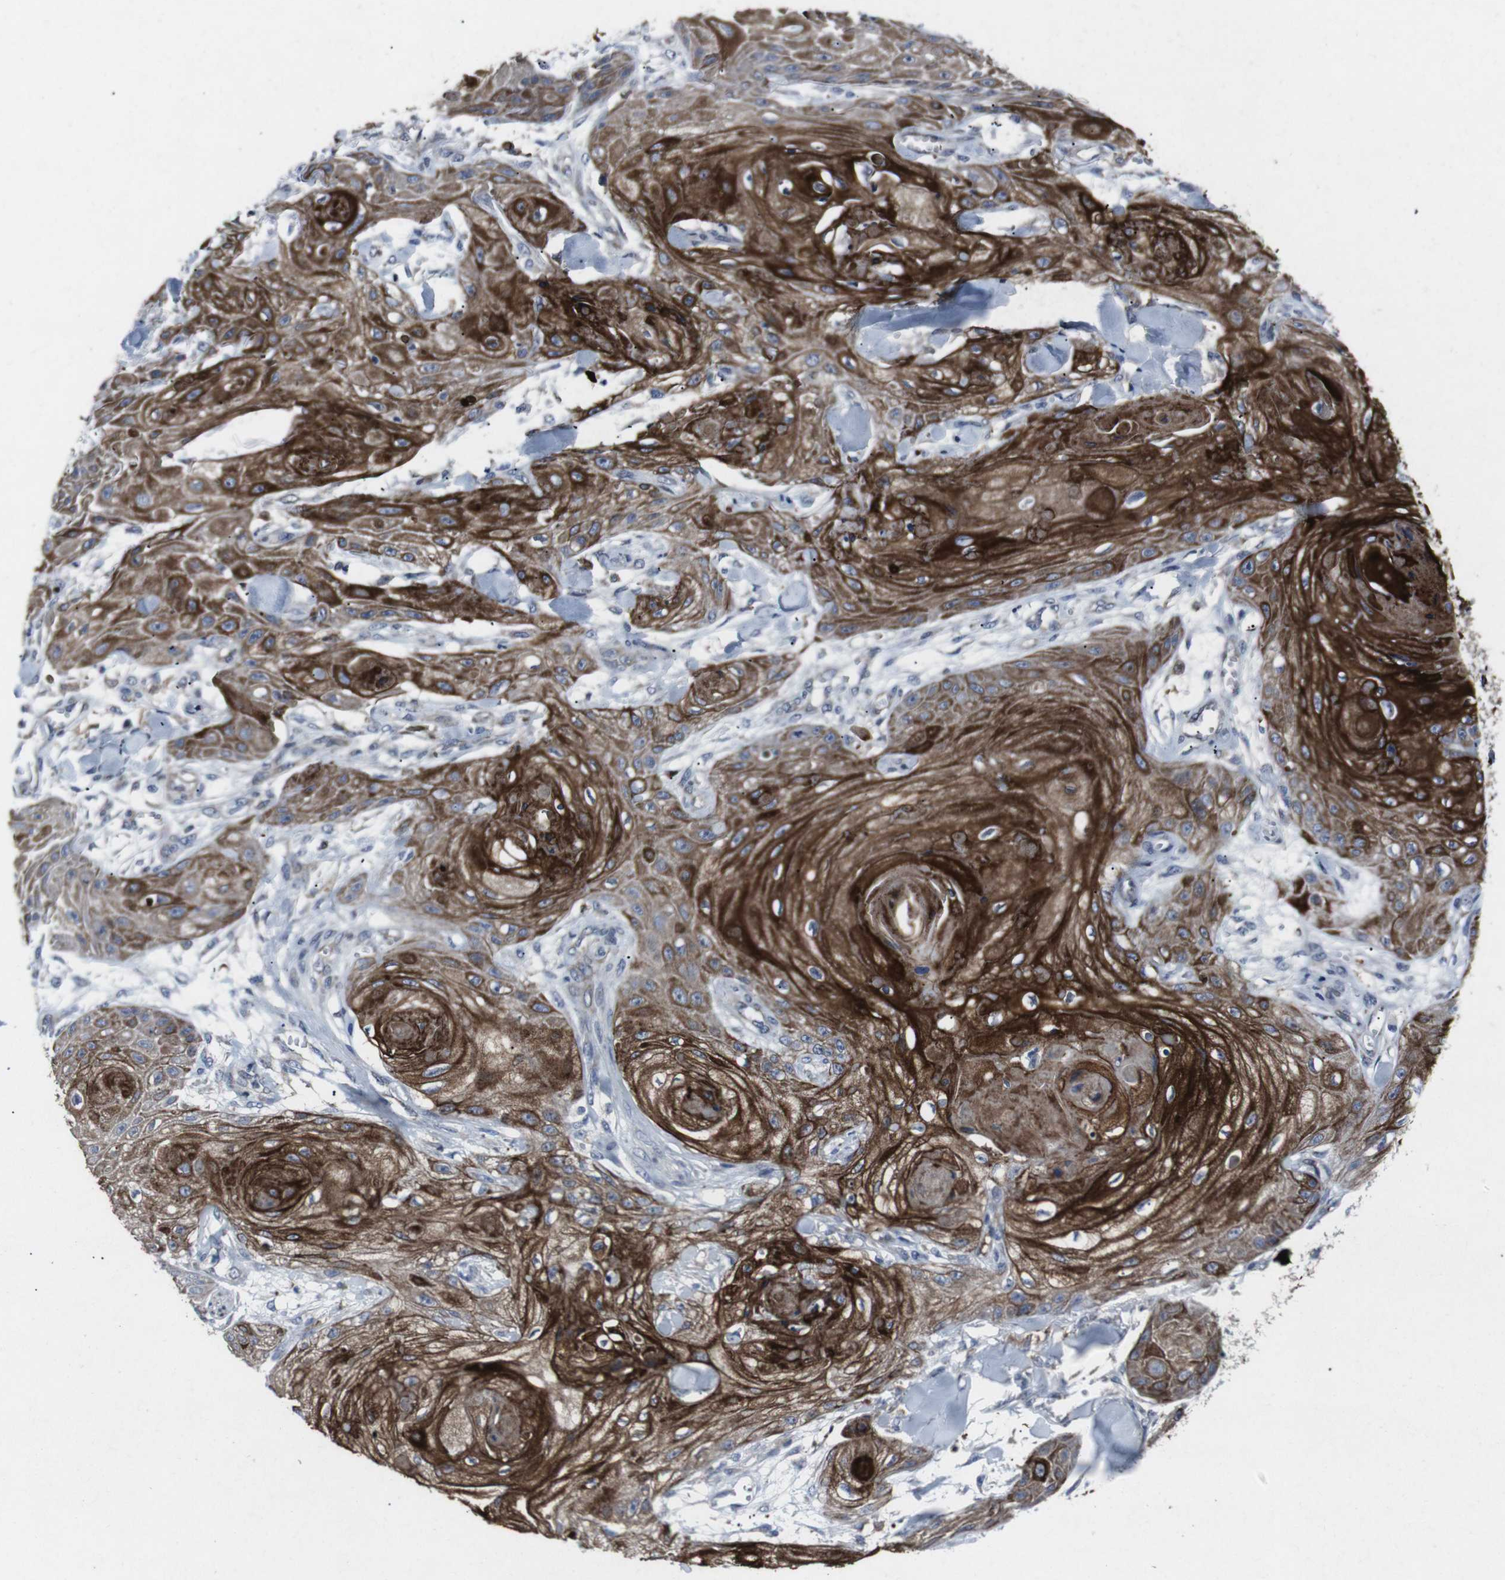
{"staining": {"intensity": "strong", "quantity": ">75%", "location": "cytoplasmic/membranous"}, "tissue": "skin cancer", "cell_type": "Tumor cells", "image_type": "cancer", "snomed": [{"axis": "morphology", "description": "Squamous cell carcinoma, NOS"}, {"axis": "topography", "description": "Skin"}], "caption": "Protein staining of skin cancer (squamous cell carcinoma) tissue shows strong cytoplasmic/membranous expression in about >75% of tumor cells. The staining was performed using DAB (3,3'-diaminobenzidine) to visualize the protein expression in brown, while the nuclei were stained in blue with hematoxylin (Magnification: 20x).", "gene": "STAT4", "patient": {"sex": "male", "age": 74}}